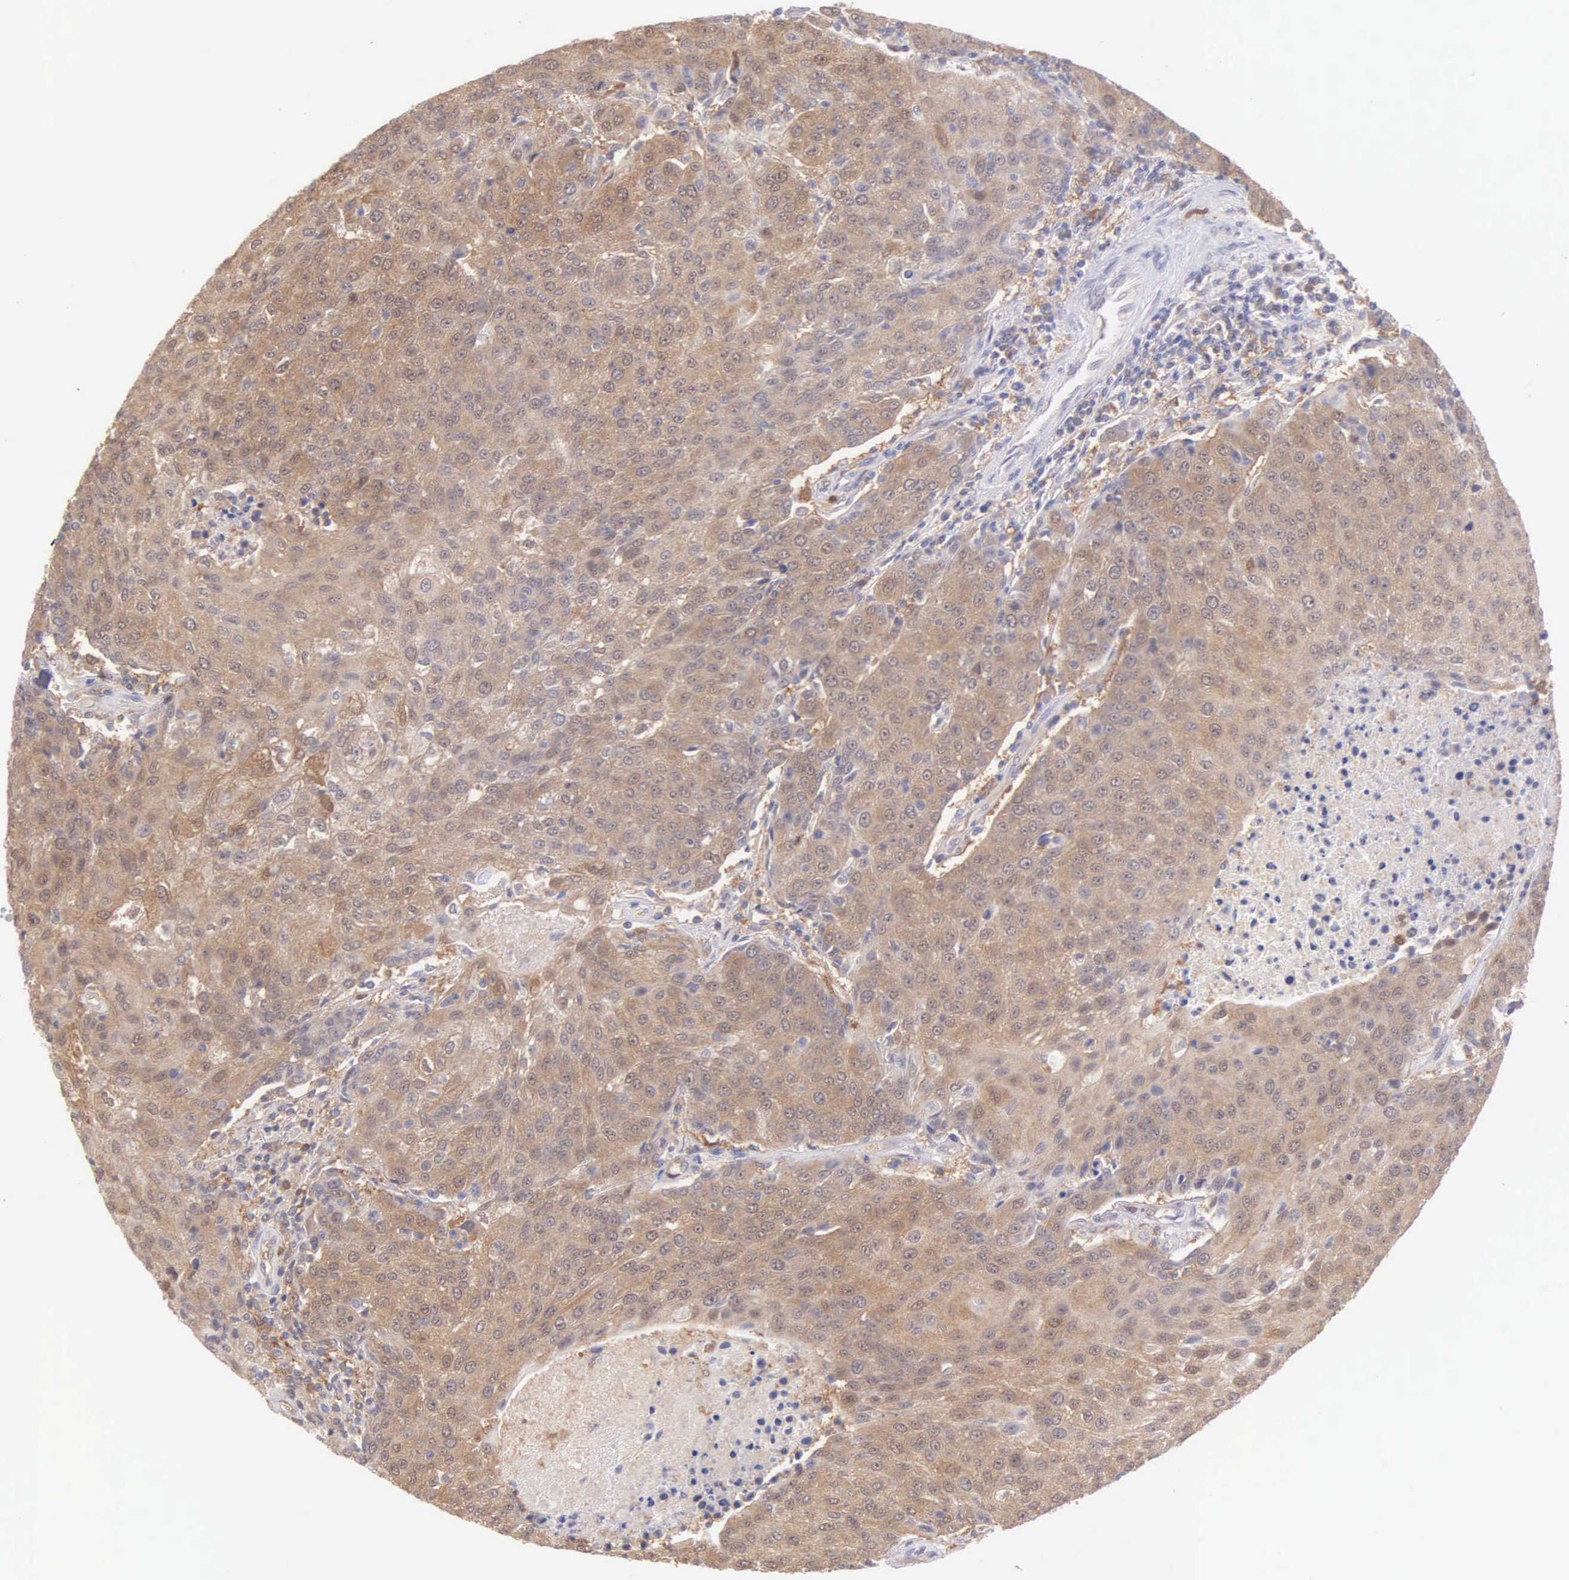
{"staining": {"intensity": "moderate", "quantity": ">75%", "location": "cytoplasmic/membranous"}, "tissue": "urothelial cancer", "cell_type": "Tumor cells", "image_type": "cancer", "snomed": [{"axis": "morphology", "description": "Urothelial carcinoma, High grade"}, {"axis": "topography", "description": "Urinary bladder"}], "caption": "DAB (3,3'-diaminobenzidine) immunohistochemical staining of human urothelial carcinoma (high-grade) demonstrates moderate cytoplasmic/membranous protein positivity in about >75% of tumor cells.", "gene": "BID", "patient": {"sex": "female", "age": 85}}